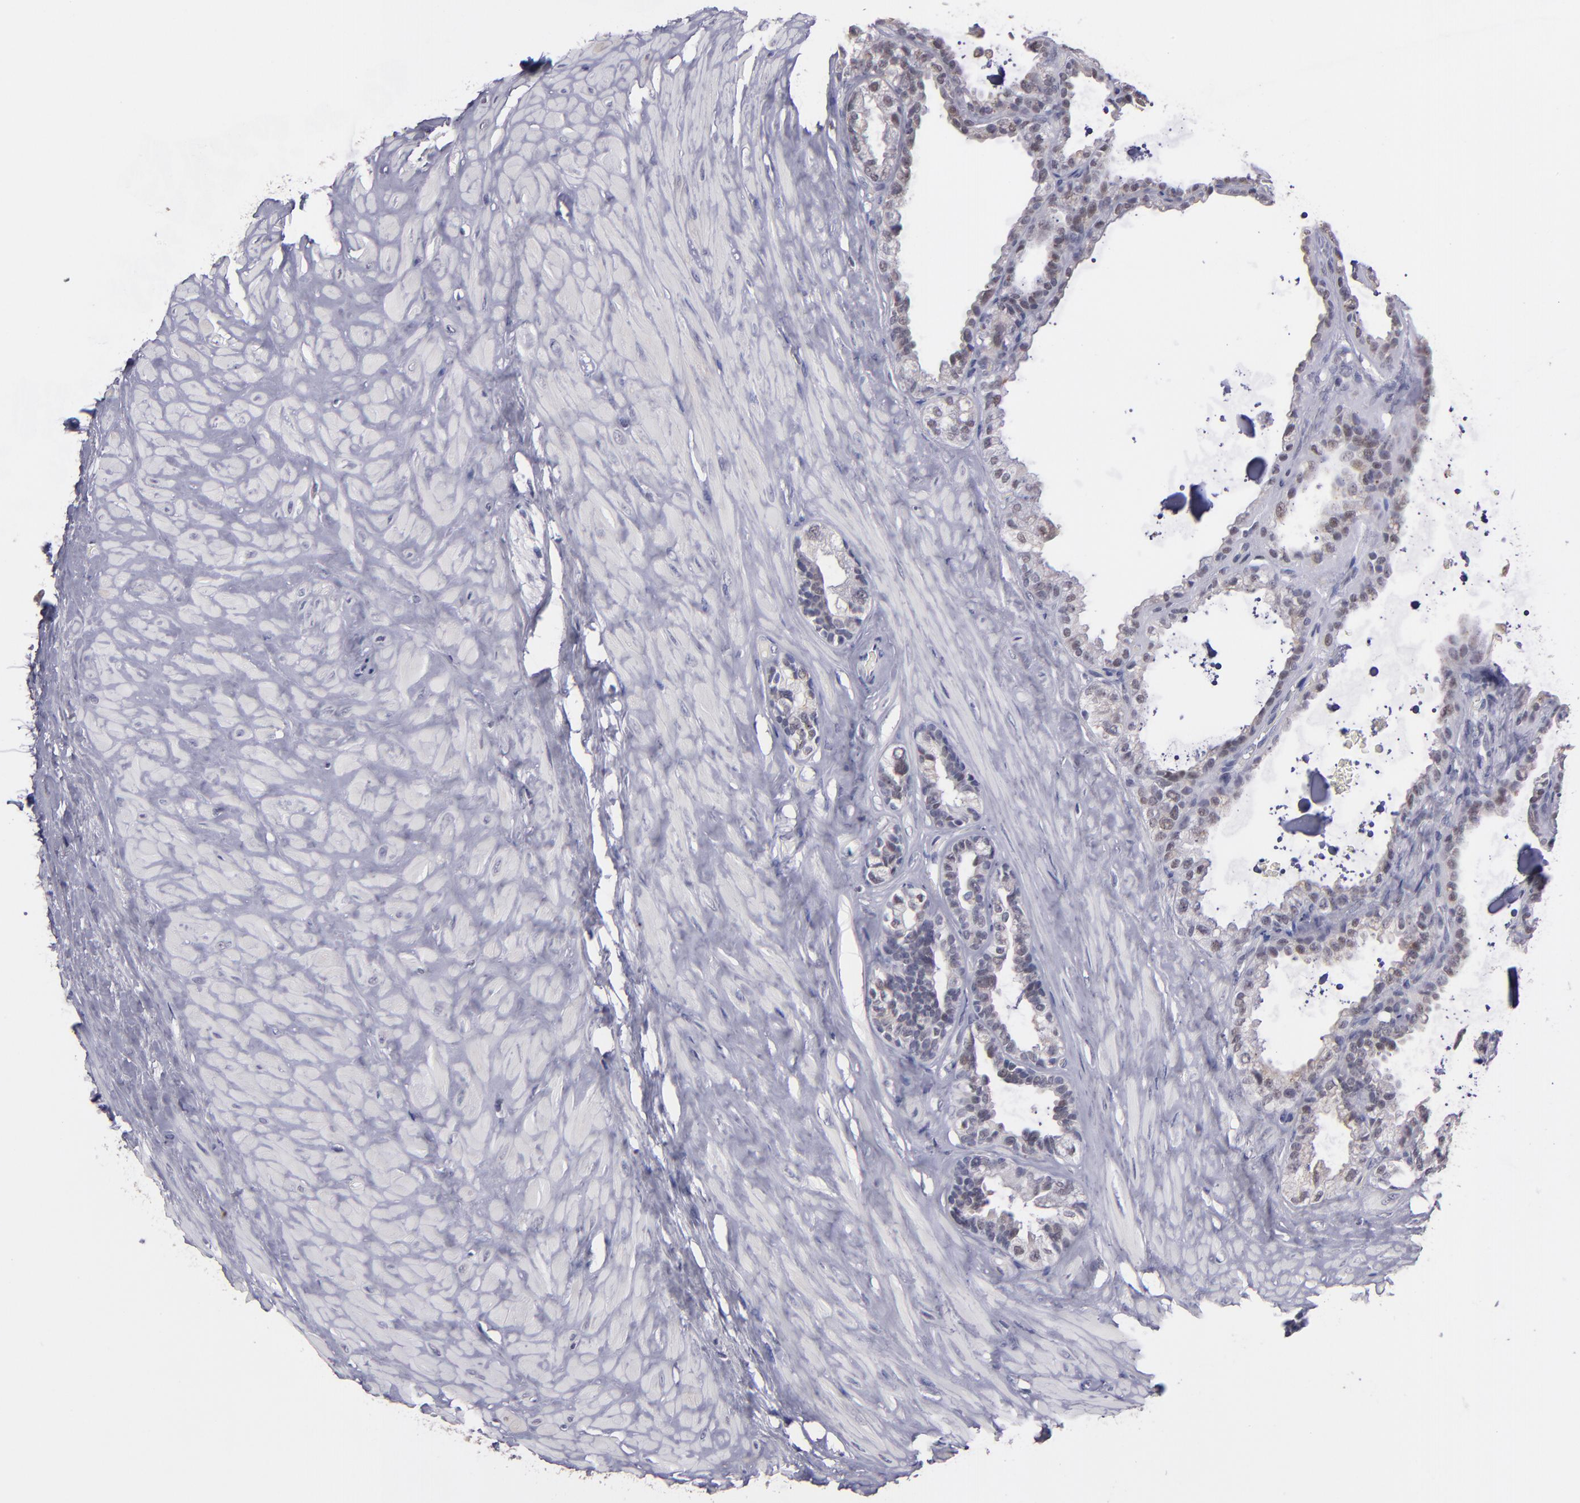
{"staining": {"intensity": "weak", "quantity": "<25%", "location": "nuclear"}, "tissue": "seminal vesicle", "cell_type": "Glandular cells", "image_type": "normal", "snomed": [{"axis": "morphology", "description": "Normal tissue, NOS"}, {"axis": "morphology", "description": "Inflammation, NOS"}, {"axis": "topography", "description": "Urinary bladder"}, {"axis": "topography", "description": "Prostate"}, {"axis": "topography", "description": "Seminal veicle"}], "caption": "Normal seminal vesicle was stained to show a protein in brown. There is no significant positivity in glandular cells. Nuclei are stained in blue.", "gene": "OTUB2", "patient": {"sex": "male", "age": 82}}